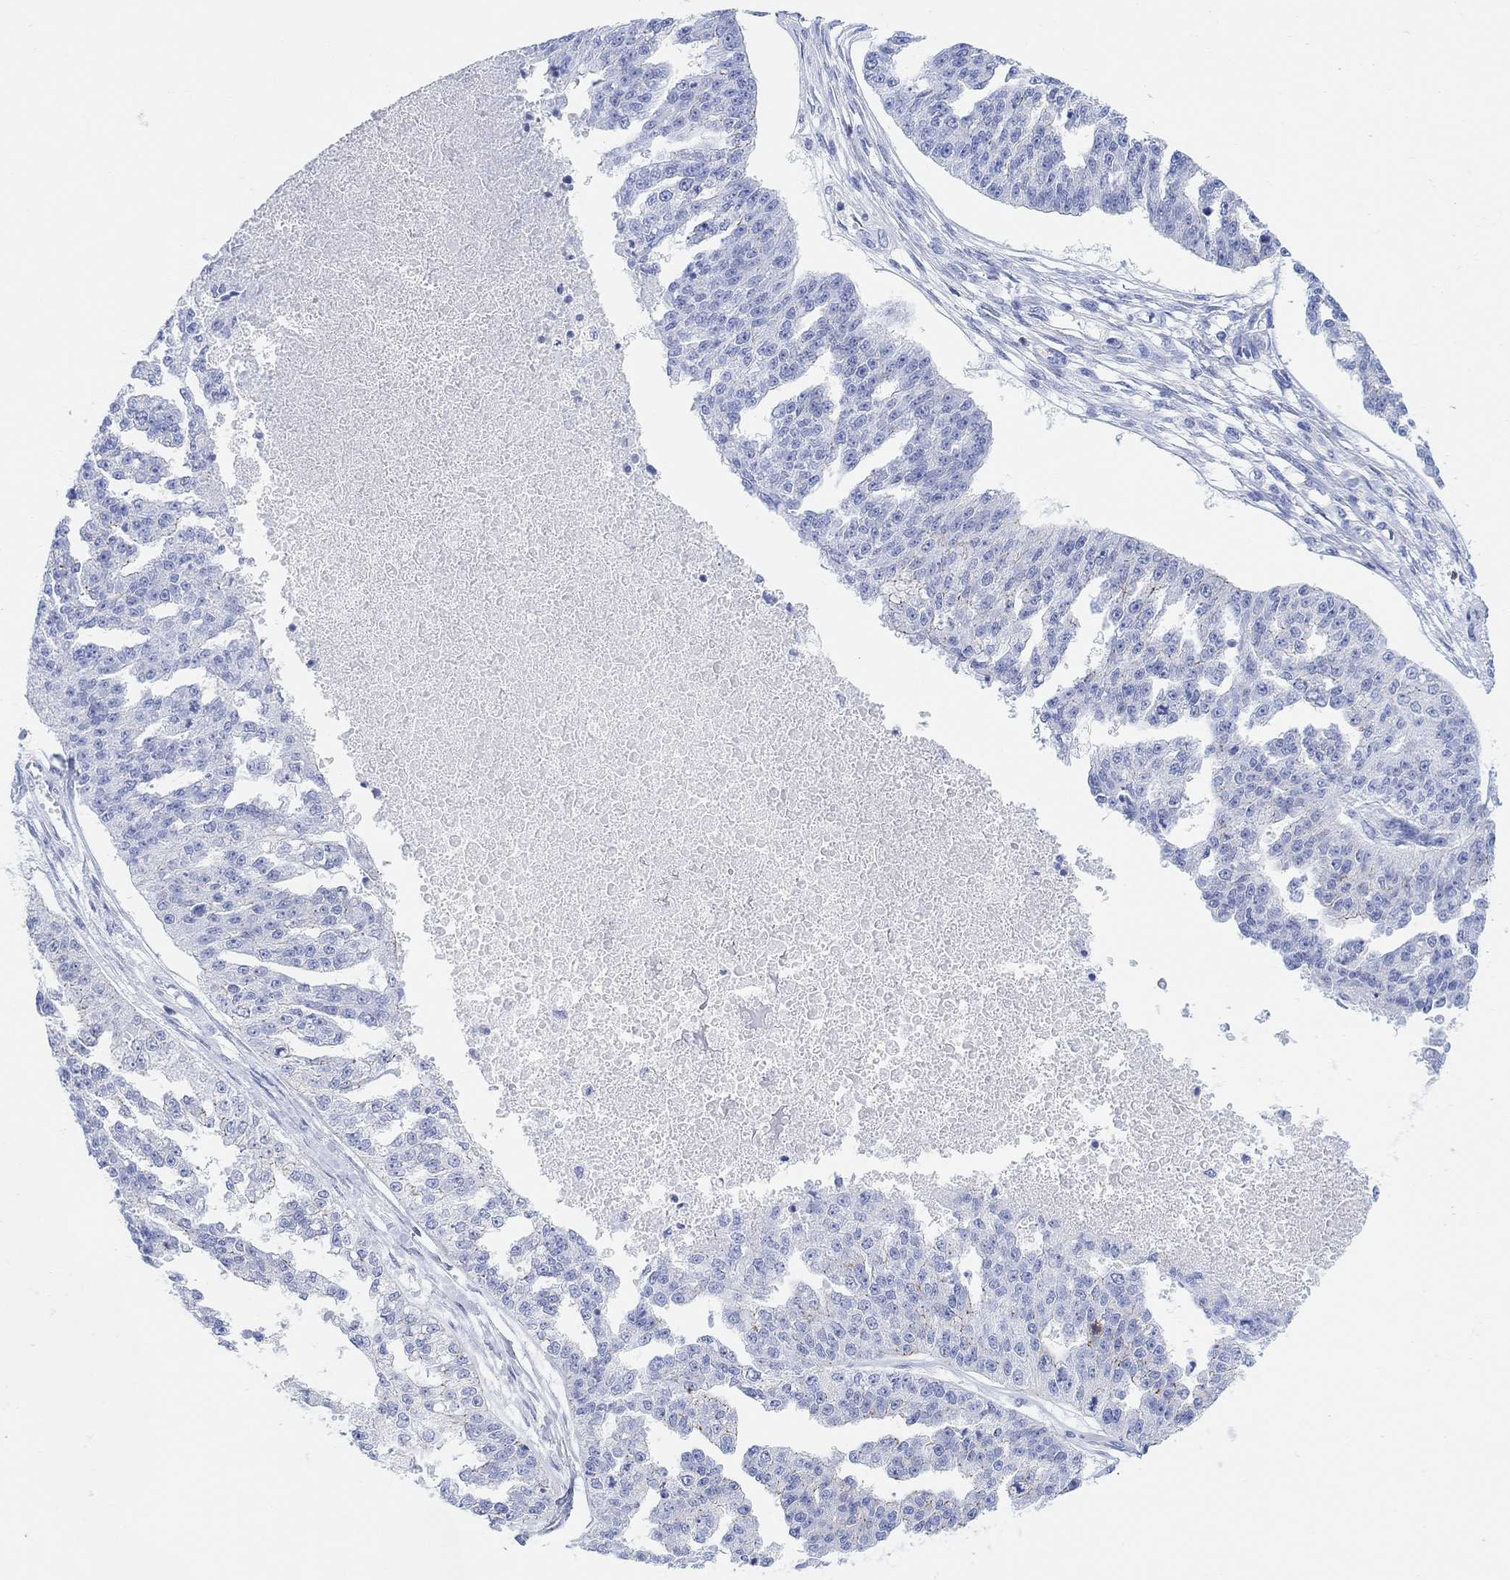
{"staining": {"intensity": "negative", "quantity": "none", "location": "none"}, "tissue": "ovarian cancer", "cell_type": "Tumor cells", "image_type": "cancer", "snomed": [{"axis": "morphology", "description": "Cystadenocarcinoma, serous, NOS"}, {"axis": "topography", "description": "Ovary"}], "caption": "IHC photomicrograph of human ovarian cancer stained for a protein (brown), which exhibits no staining in tumor cells.", "gene": "GPR65", "patient": {"sex": "female", "age": 58}}